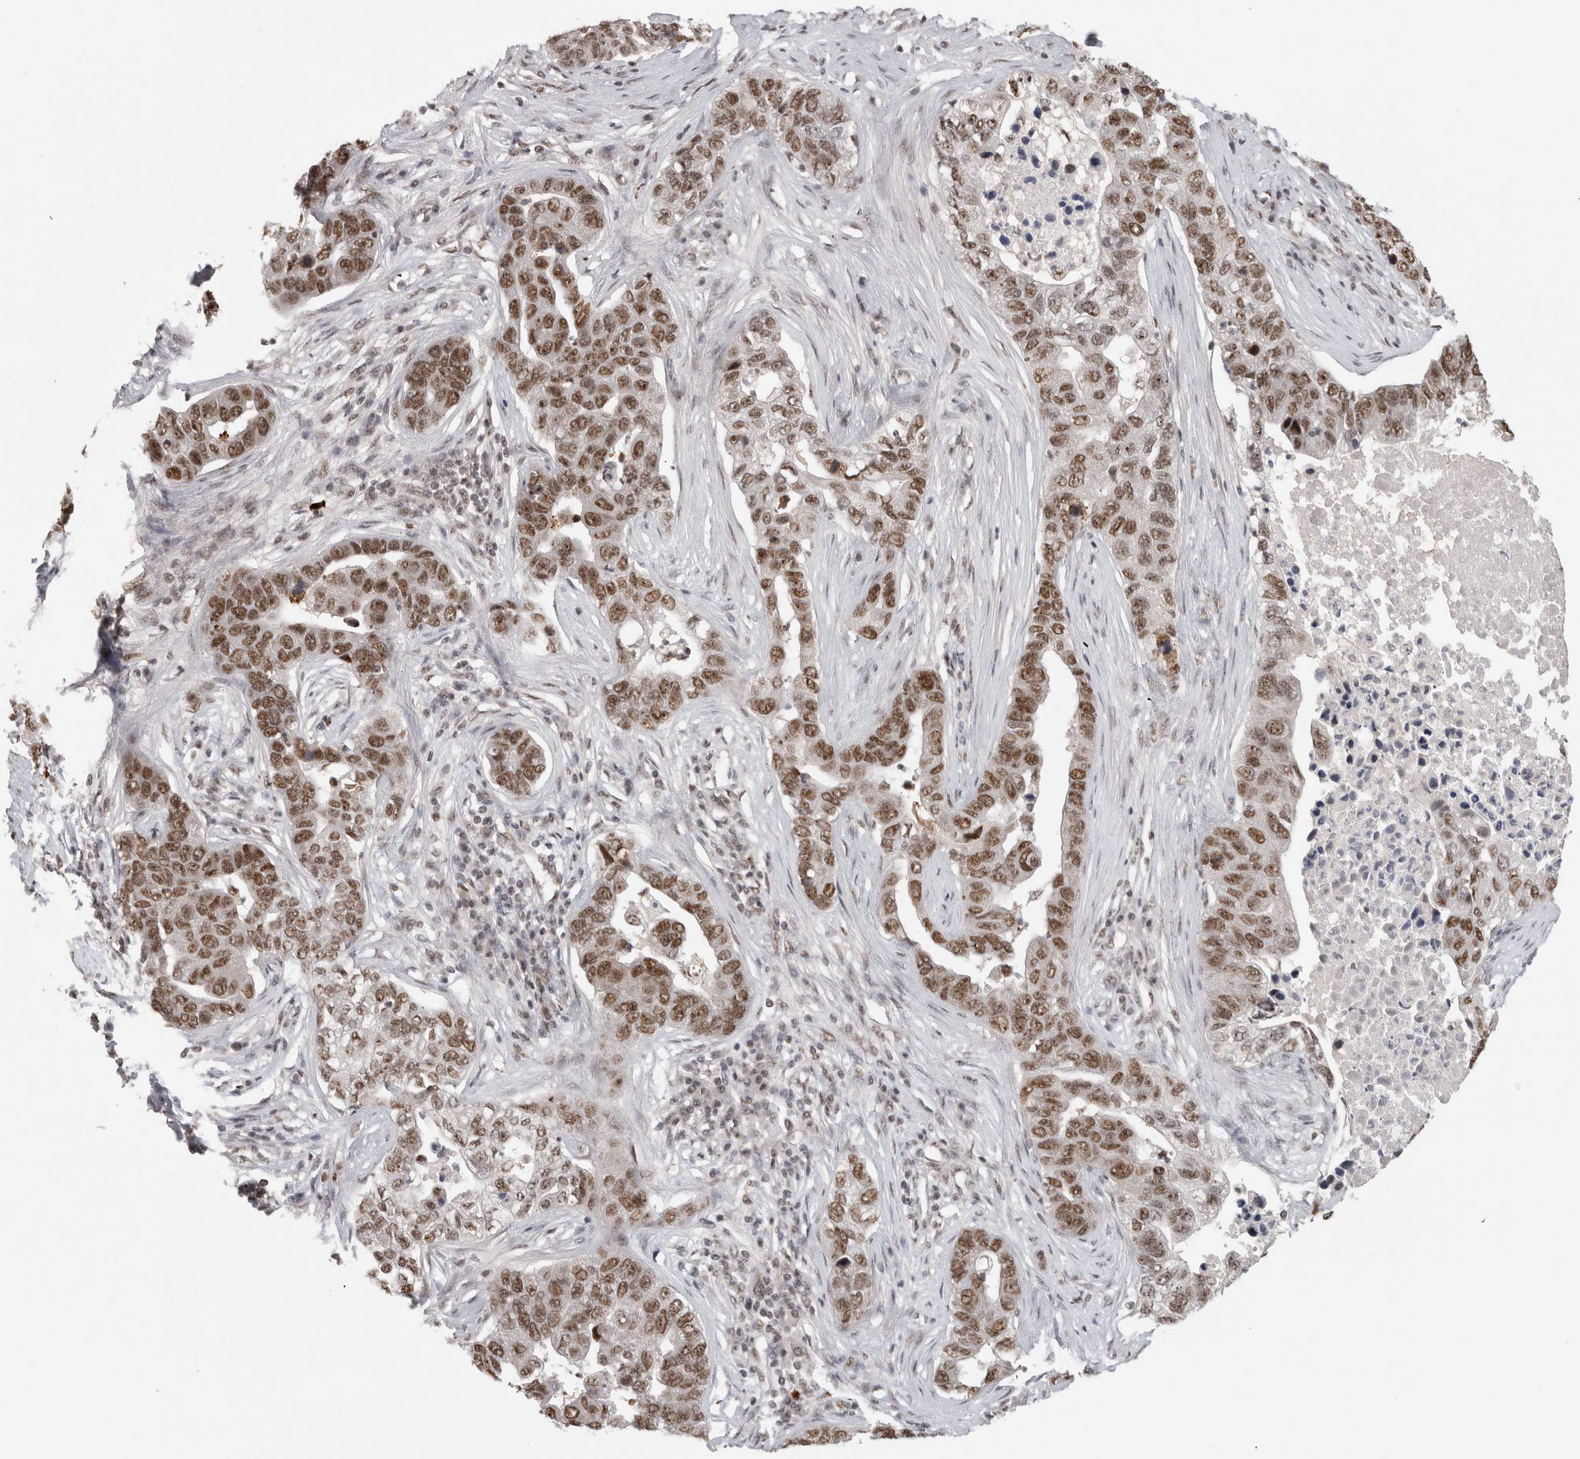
{"staining": {"intensity": "moderate", "quantity": ">75%", "location": "nuclear"}, "tissue": "pancreatic cancer", "cell_type": "Tumor cells", "image_type": "cancer", "snomed": [{"axis": "morphology", "description": "Adenocarcinoma, NOS"}, {"axis": "topography", "description": "Pancreas"}], "caption": "Pancreatic adenocarcinoma tissue exhibits moderate nuclear positivity in about >75% of tumor cells, visualized by immunohistochemistry.", "gene": "EBNA1BP2", "patient": {"sex": "female", "age": 61}}